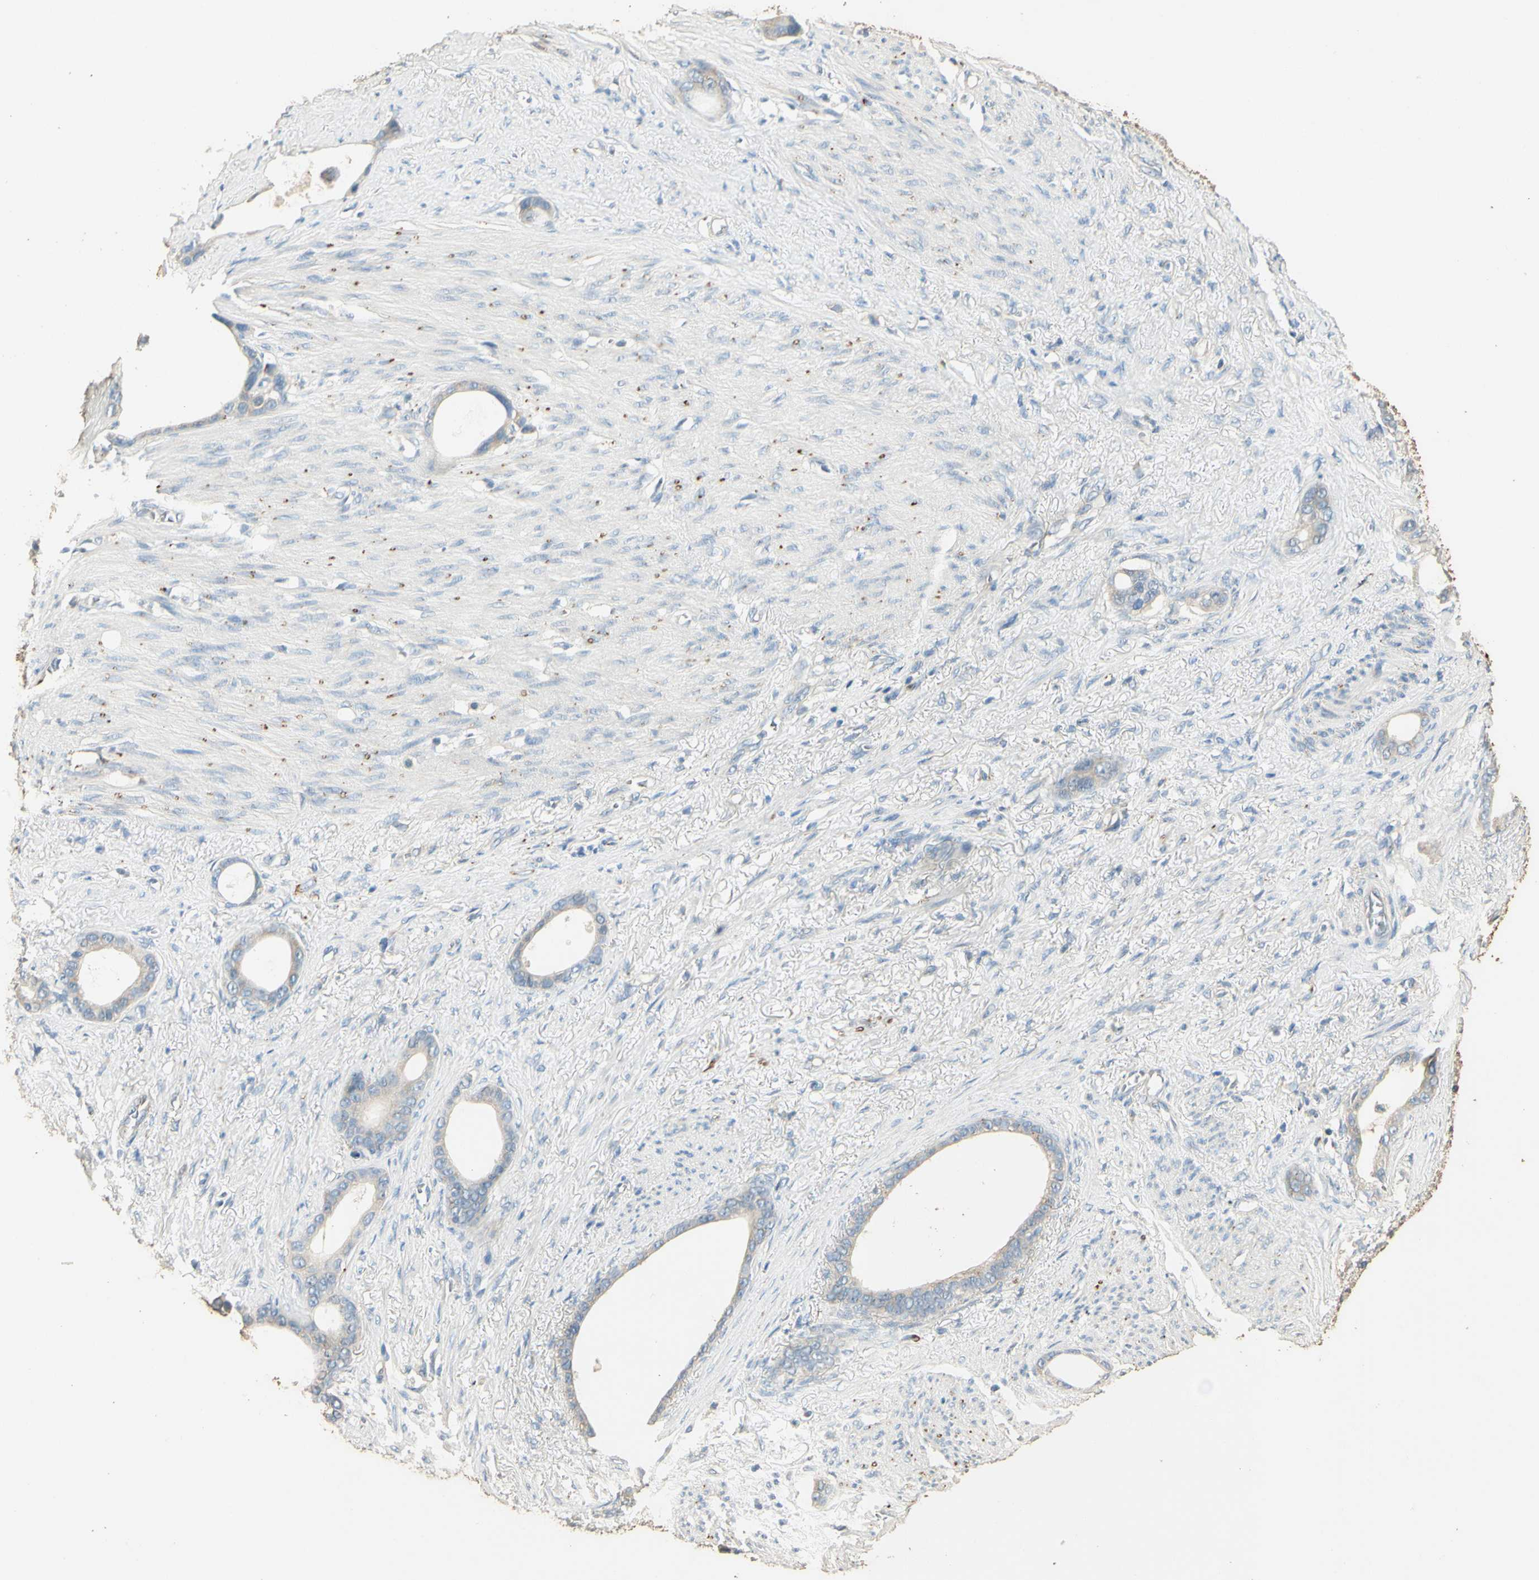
{"staining": {"intensity": "negative", "quantity": "none", "location": "none"}, "tissue": "stomach cancer", "cell_type": "Tumor cells", "image_type": "cancer", "snomed": [{"axis": "morphology", "description": "Adenocarcinoma, NOS"}, {"axis": "topography", "description": "Stomach"}], "caption": "The immunohistochemistry (IHC) micrograph has no significant positivity in tumor cells of stomach cancer tissue. Brightfield microscopy of immunohistochemistry (IHC) stained with DAB (3,3'-diaminobenzidine) (brown) and hematoxylin (blue), captured at high magnification.", "gene": "ARHGEF17", "patient": {"sex": "female", "age": 75}}